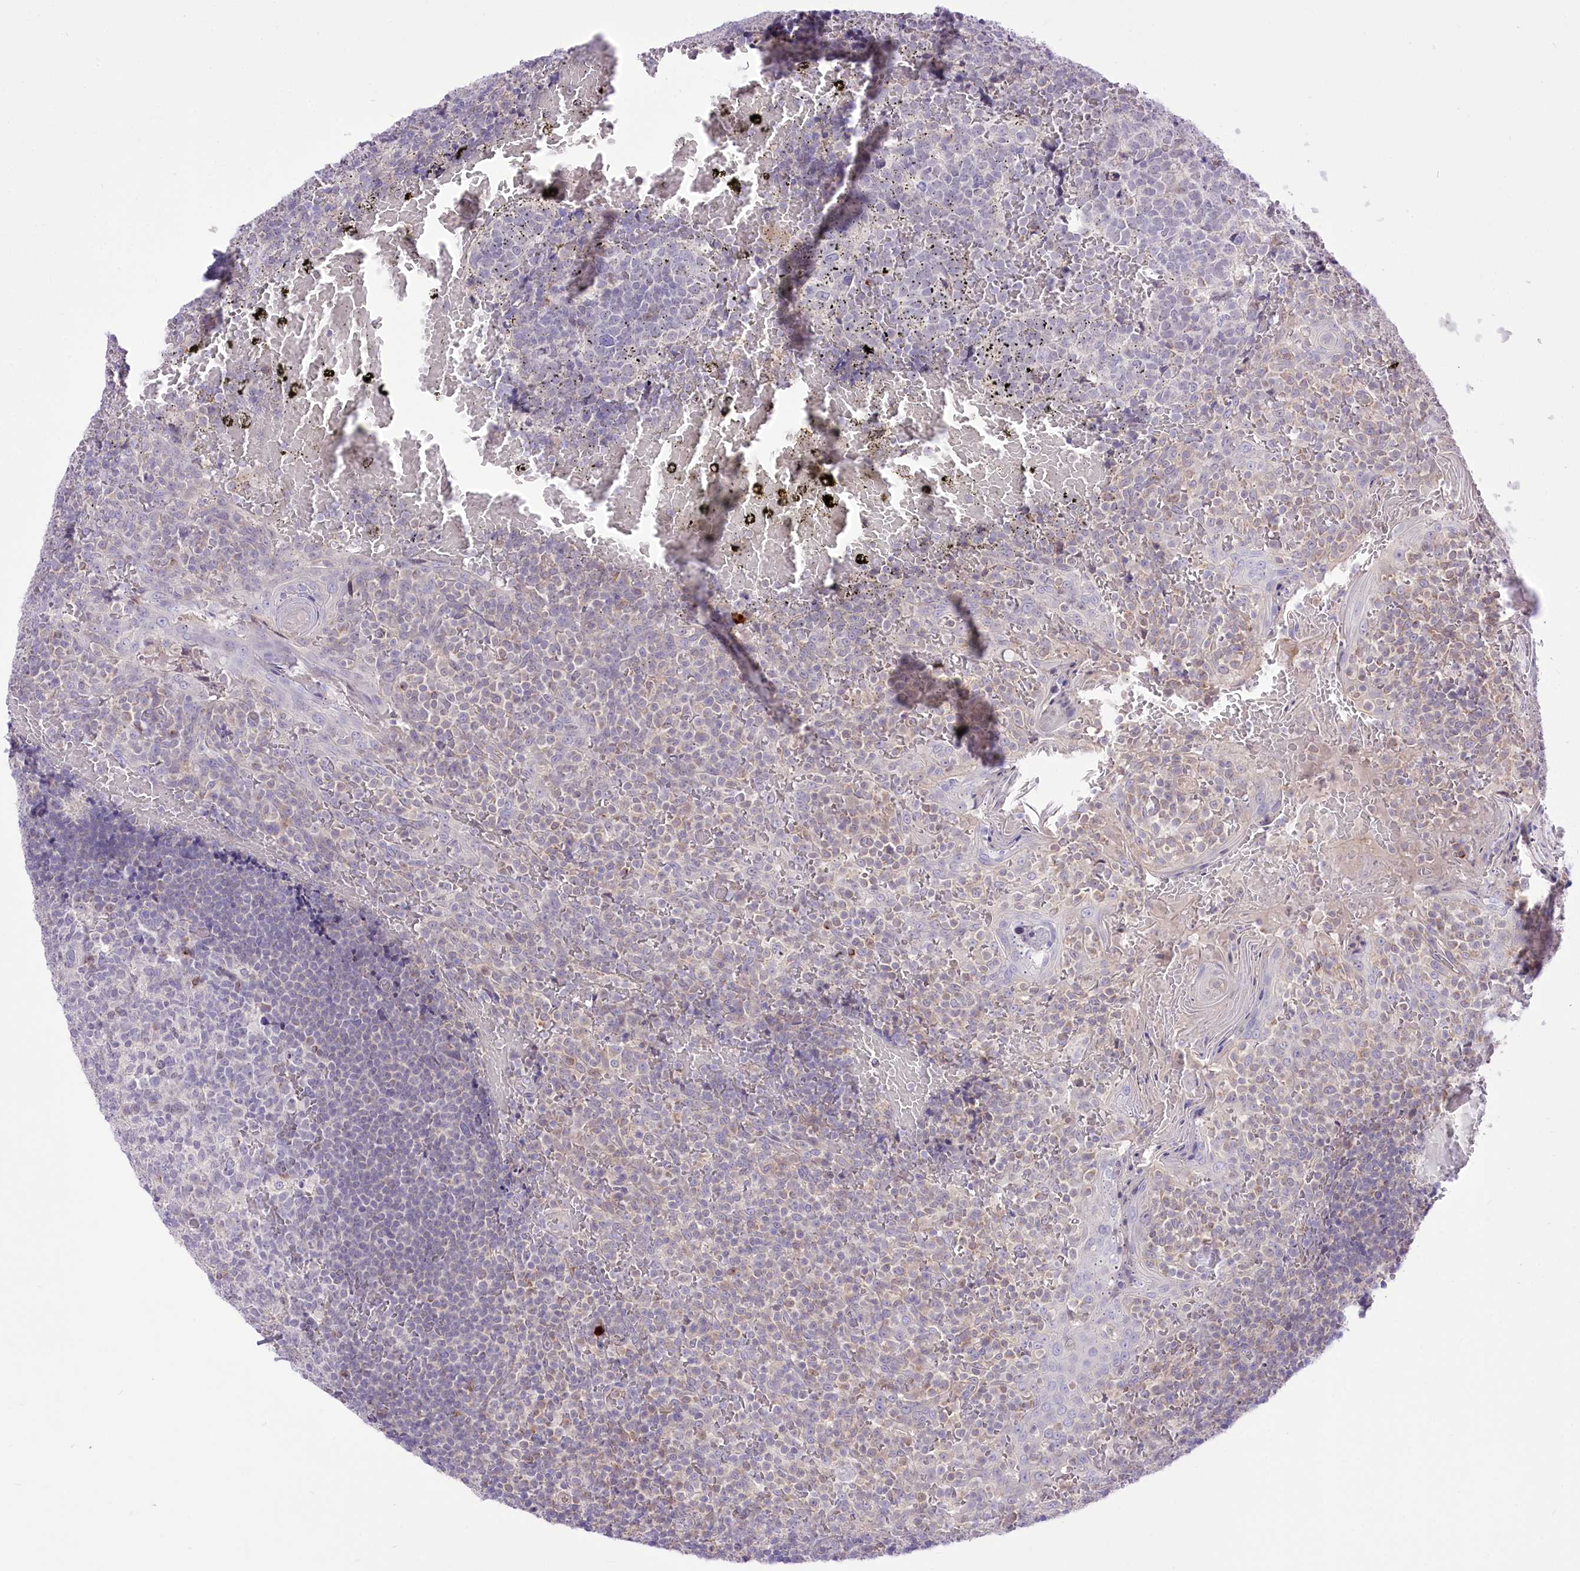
{"staining": {"intensity": "negative", "quantity": "none", "location": "none"}, "tissue": "tonsil", "cell_type": "Germinal center cells", "image_type": "normal", "snomed": [{"axis": "morphology", "description": "Normal tissue, NOS"}, {"axis": "topography", "description": "Tonsil"}], "caption": "Germinal center cells are negative for protein expression in normal human tonsil. (DAB IHC visualized using brightfield microscopy, high magnification).", "gene": "HELT", "patient": {"sex": "female", "age": 19}}